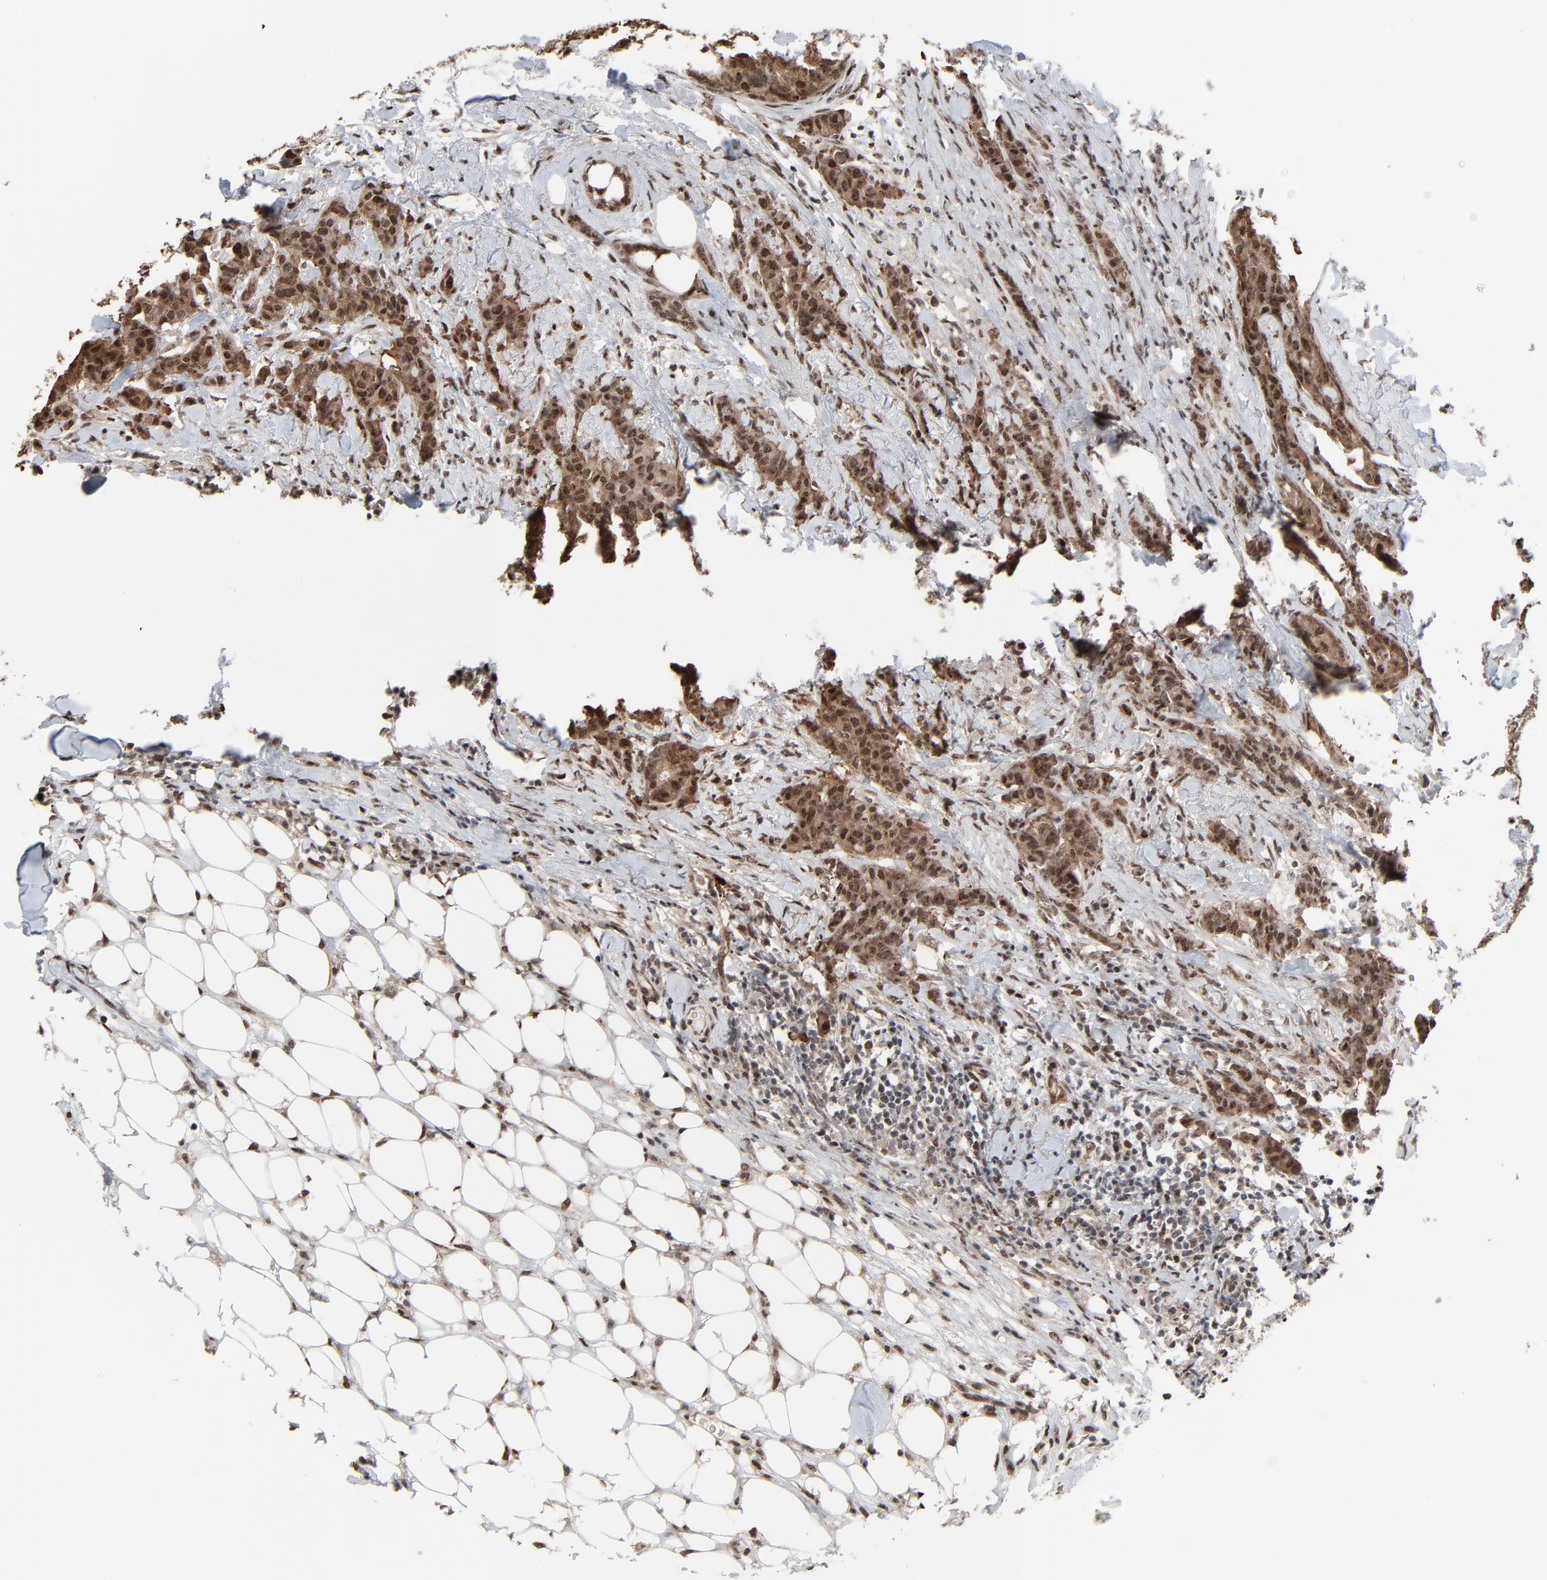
{"staining": {"intensity": "strong", "quantity": ">75%", "location": "cytoplasmic/membranous,nuclear"}, "tissue": "breast cancer", "cell_type": "Tumor cells", "image_type": "cancer", "snomed": [{"axis": "morphology", "description": "Duct carcinoma"}, {"axis": "topography", "description": "Breast"}], "caption": "Strong cytoplasmic/membranous and nuclear positivity is present in about >75% of tumor cells in breast invasive ductal carcinoma. Nuclei are stained in blue.", "gene": "MEIS2", "patient": {"sex": "female", "age": 40}}